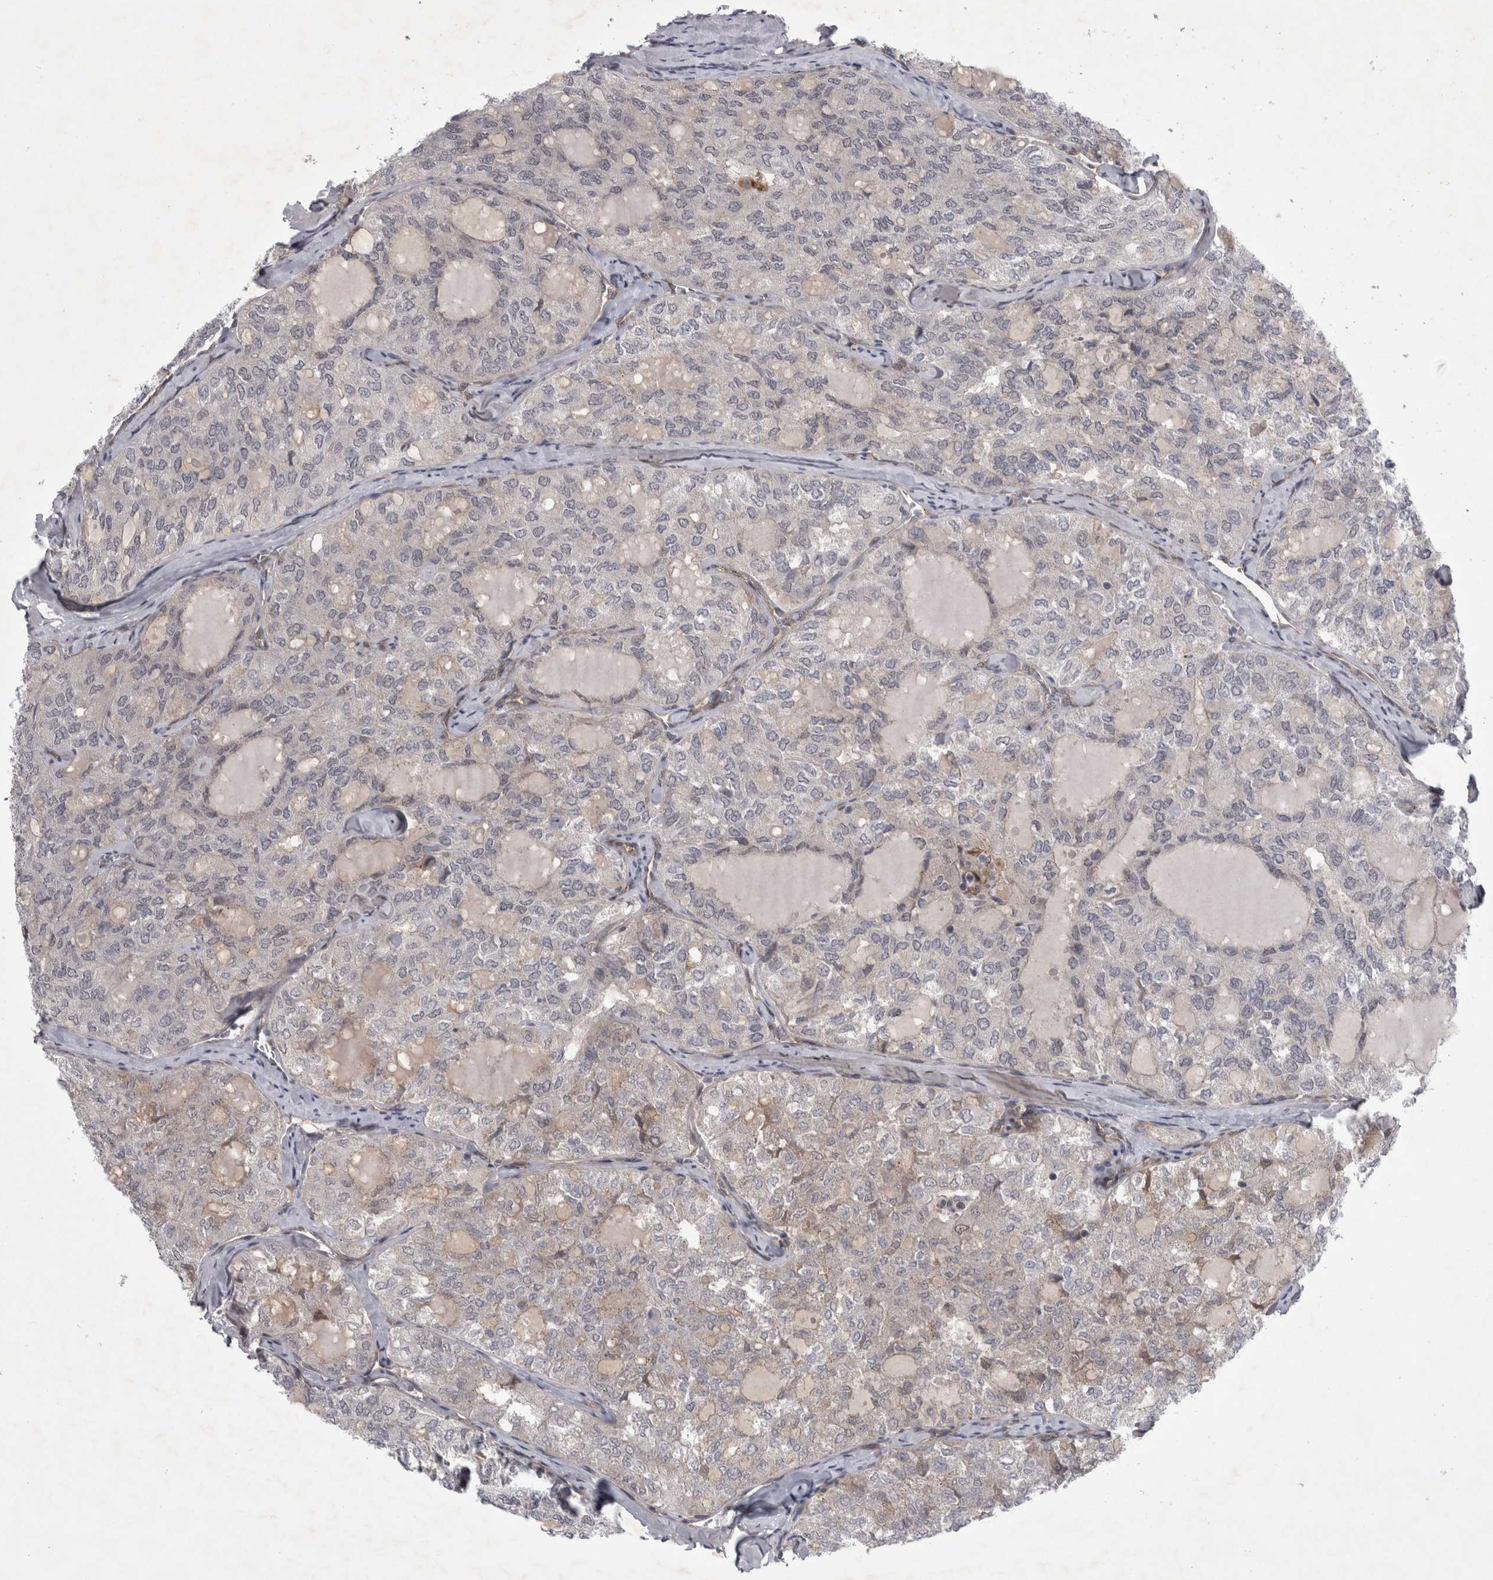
{"staining": {"intensity": "weak", "quantity": "<25%", "location": "cytoplasmic/membranous"}, "tissue": "thyroid cancer", "cell_type": "Tumor cells", "image_type": "cancer", "snomed": [{"axis": "morphology", "description": "Follicular adenoma carcinoma, NOS"}, {"axis": "topography", "description": "Thyroid gland"}], "caption": "The immunohistochemistry image has no significant positivity in tumor cells of thyroid follicular adenoma carcinoma tissue.", "gene": "PARP11", "patient": {"sex": "male", "age": 75}}